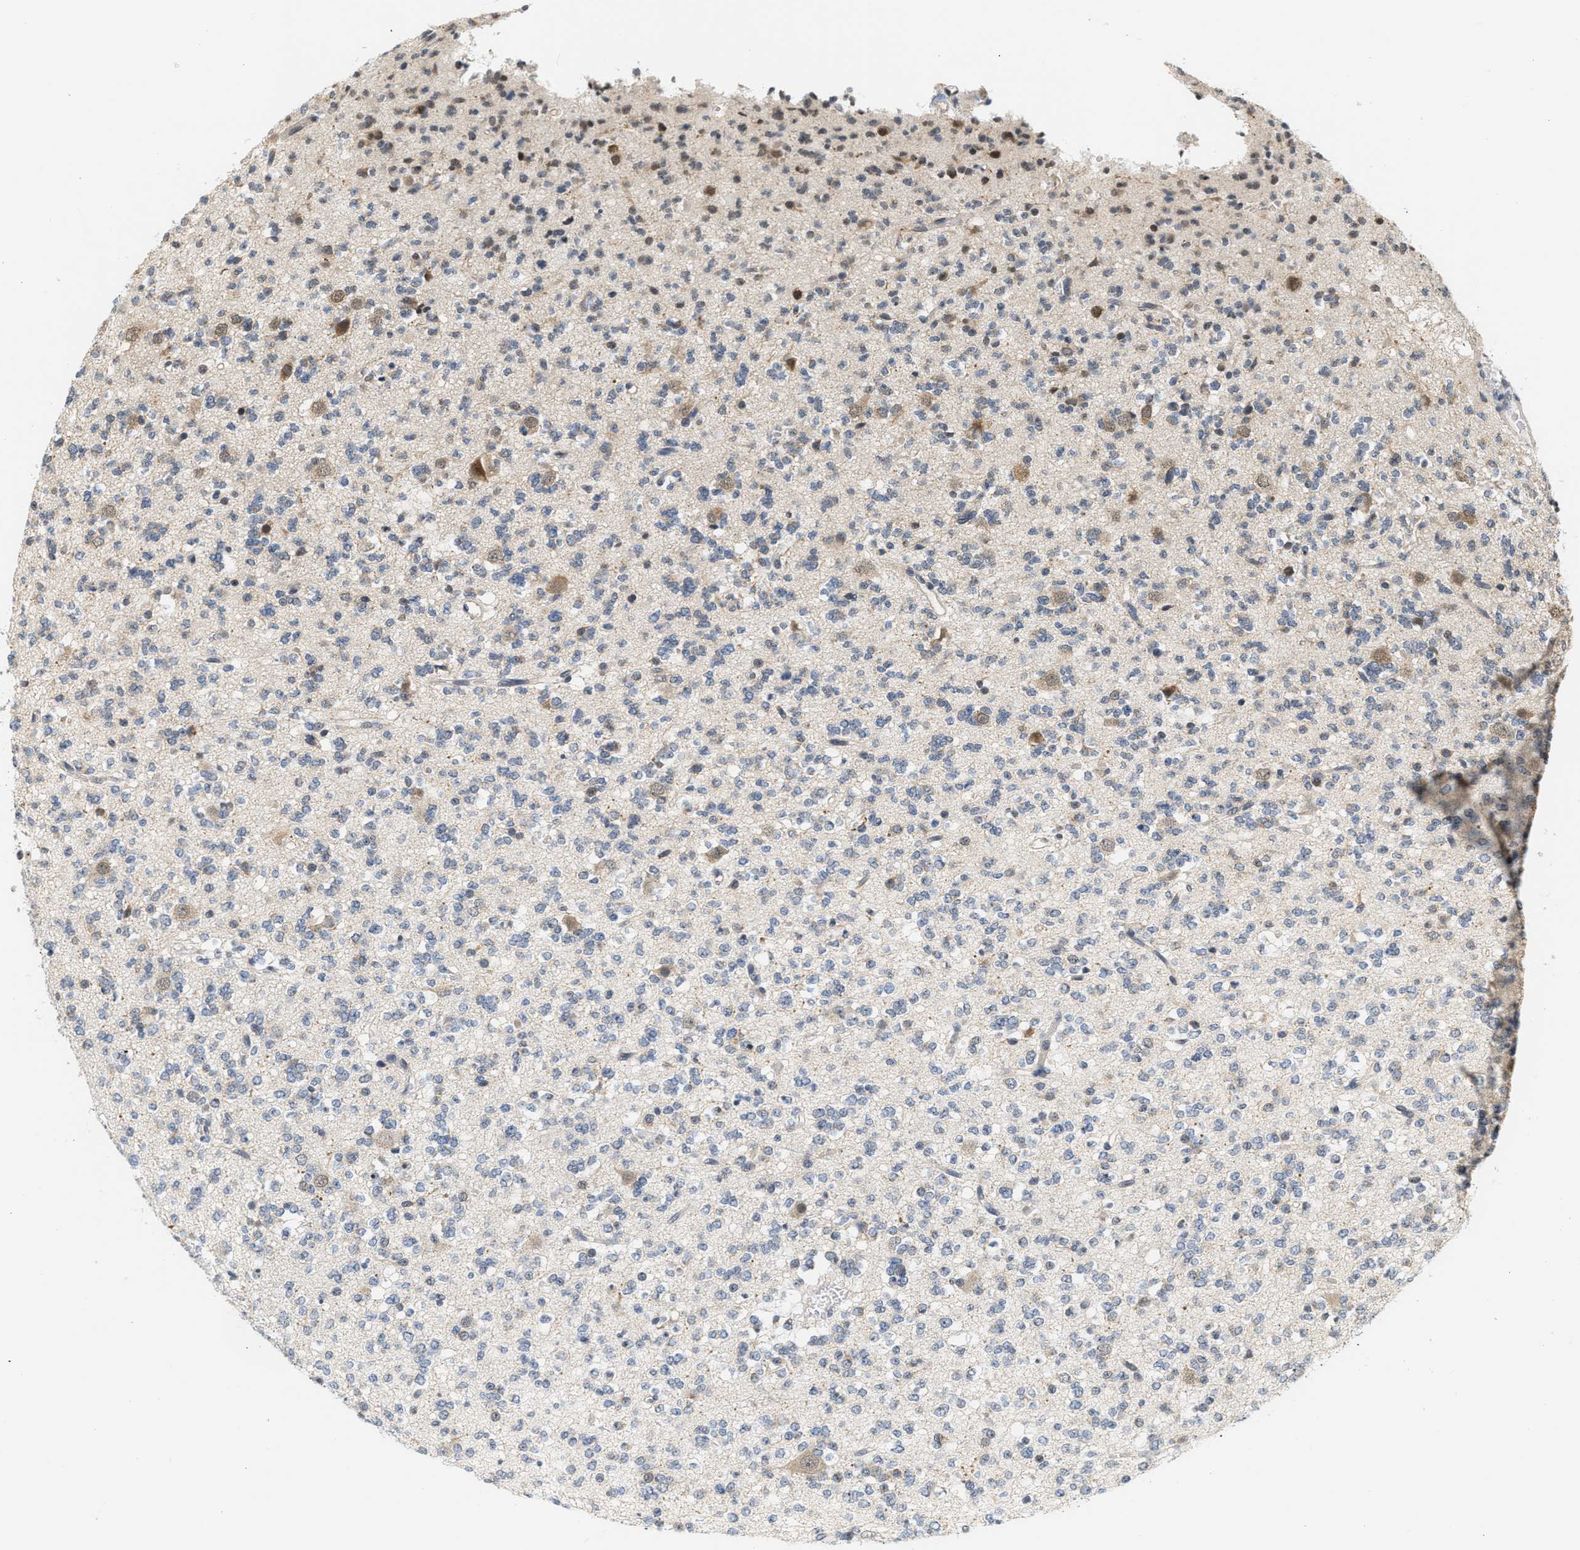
{"staining": {"intensity": "weak", "quantity": "25%-75%", "location": "cytoplasmic/membranous"}, "tissue": "glioma", "cell_type": "Tumor cells", "image_type": "cancer", "snomed": [{"axis": "morphology", "description": "Glioma, malignant, Low grade"}, {"axis": "topography", "description": "Brain"}], "caption": "Human malignant glioma (low-grade) stained for a protein (brown) exhibits weak cytoplasmic/membranous positive expression in about 25%-75% of tumor cells.", "gene": "GIGYF1", "patient": {"sex": "male", "age": 38}}